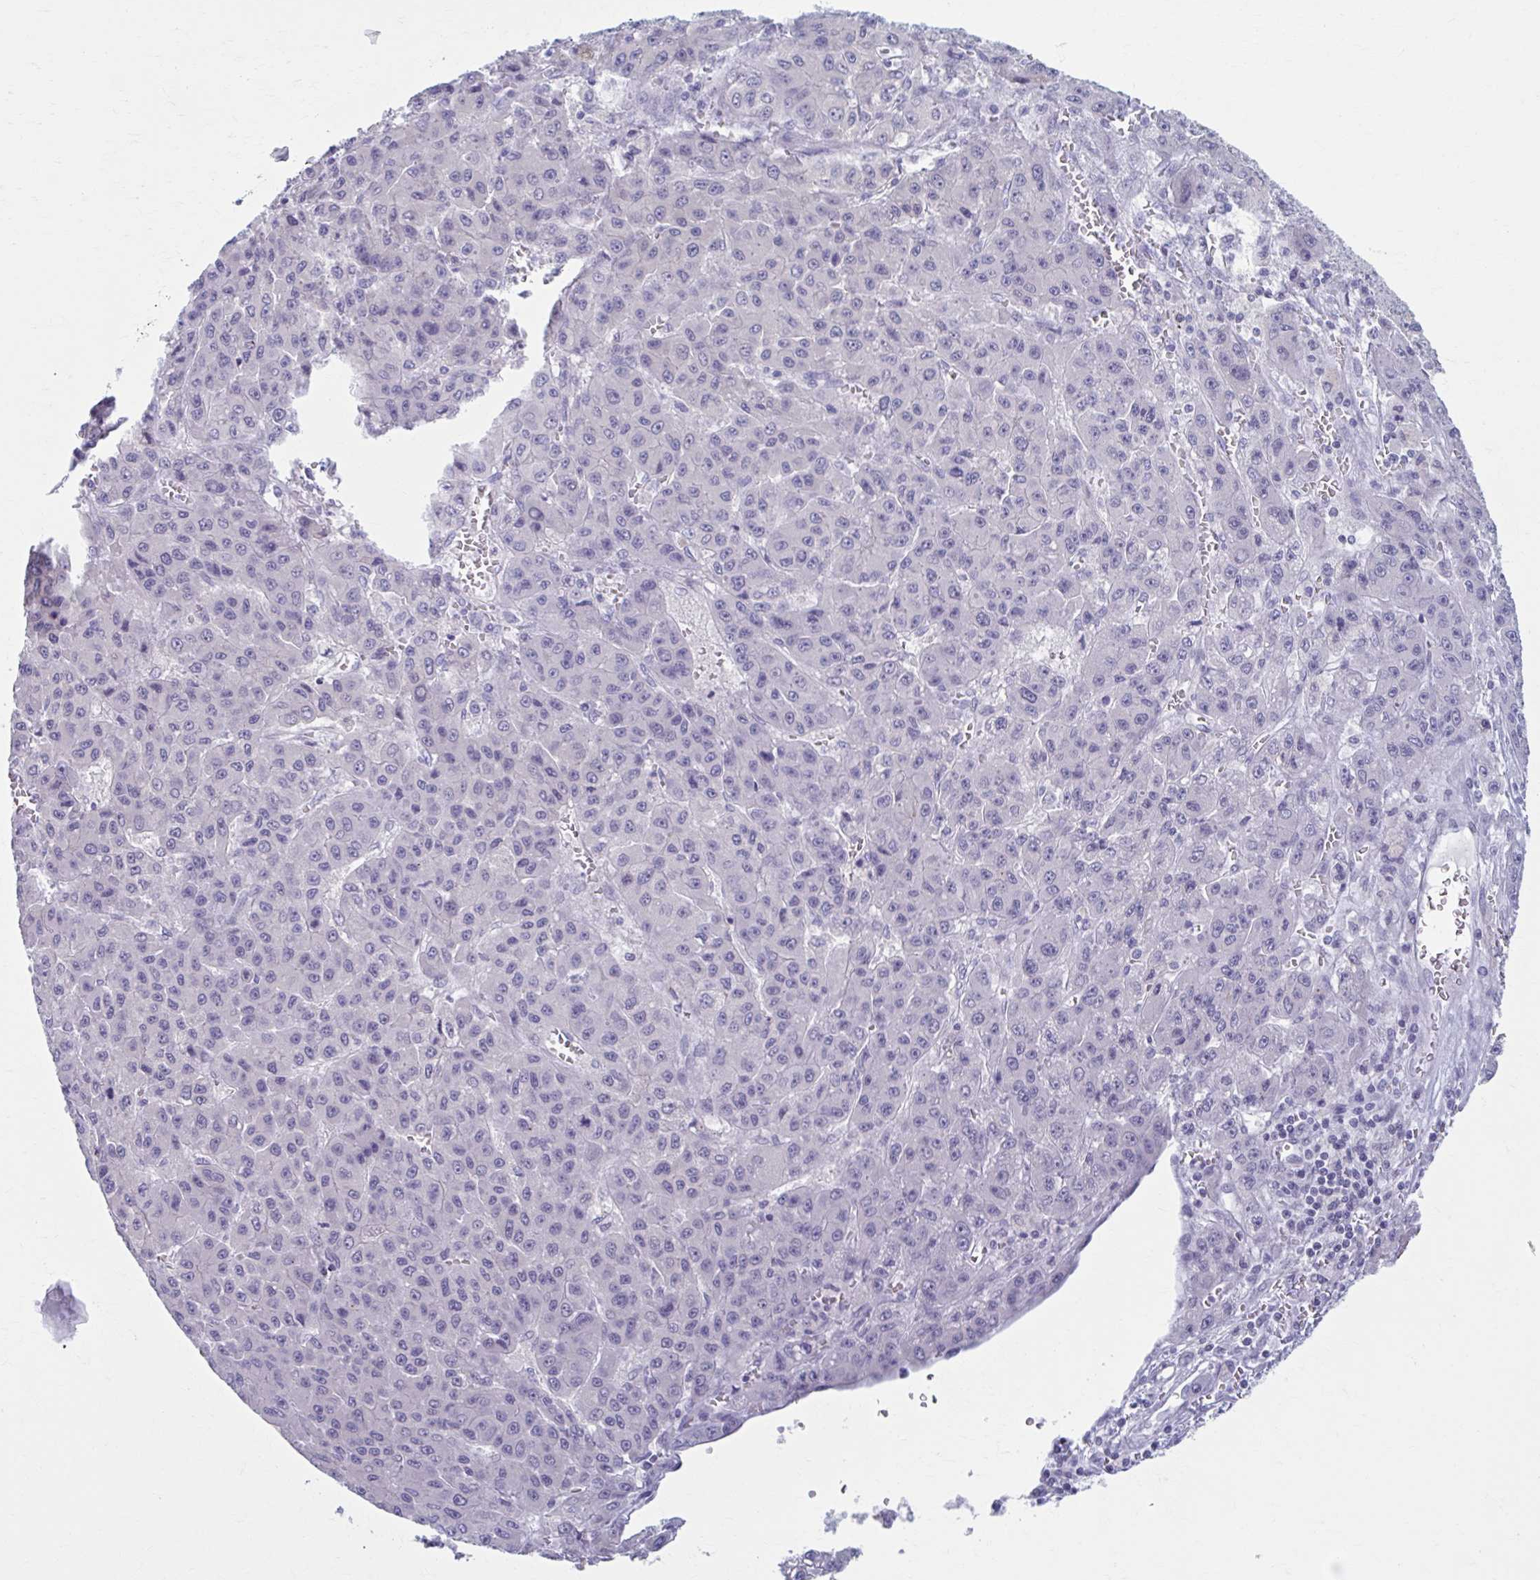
{"staining": {"intensity": "negative", "quantity": "none", "location": "none"}, "tissue": "liver cancer", "cell_type": "Tumor cells", "image_type": "cancer", "snomed": [{"axis": "morphology", "description": "Carcinoma, Hepatocellular, NOS"}, {"axis": "topography", "description": "Liver"}], "caption": "This is an immunohistochemistry (IHC) photomicrograph of liver hepatocellular carcinoma. There is no expression in tumor cells.", "gene": "CCDC105", "patient": {"sex": "male", "age": 70}}